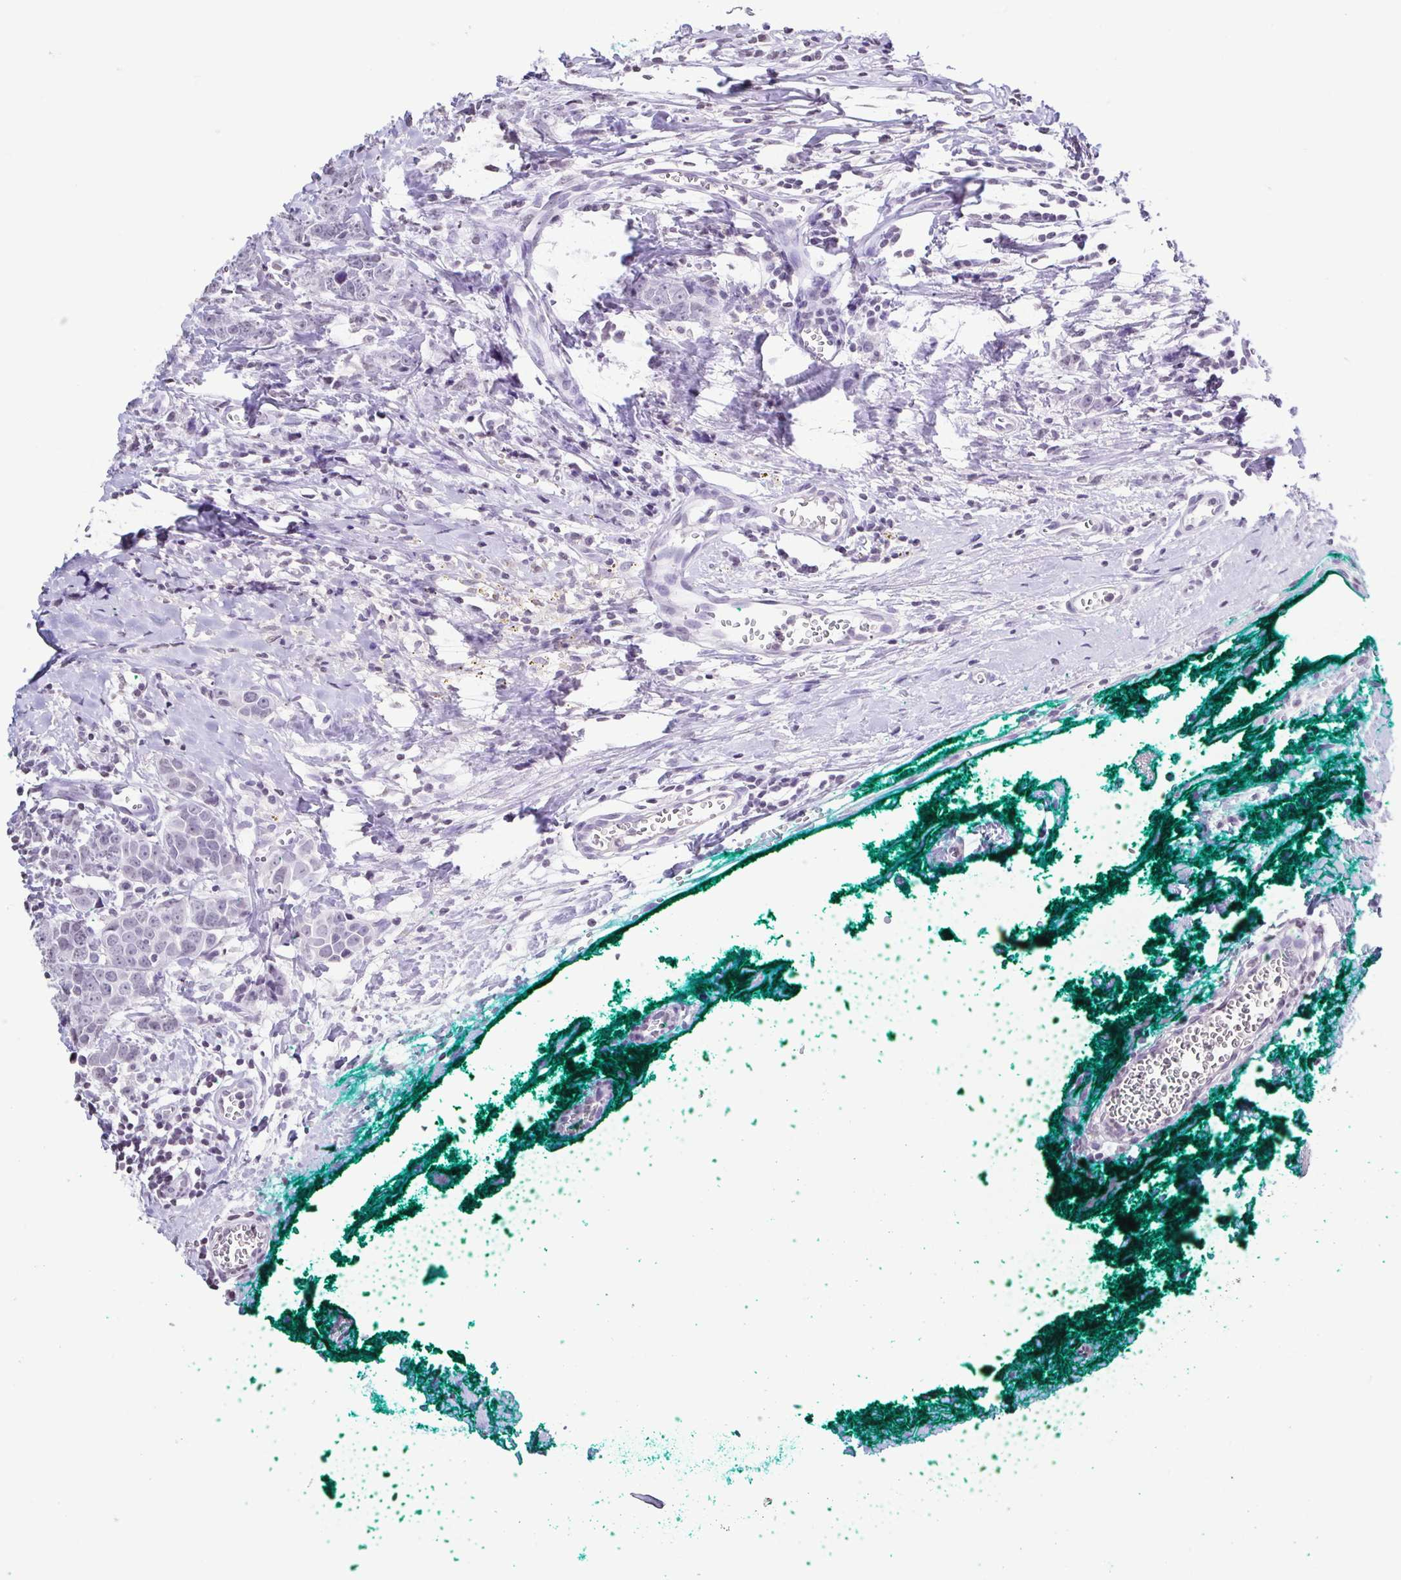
{"staining": {"intensity": "negative", "quantity": "none", "location": "none"}, "tissue": "breast cancer", "cell_type": "Tumor cells", "image_type": "cancer", "snomed": [{"axis": "morphology", "description": "Duct carcinoma"}, {"axis": "topography", "description": "Breast"}], "caption": "Tumor cells are negative for brown protein staining in breast invasive ductal carcinoma.", "gene": "VCY1B", "patient": {"sex": "female", "age": 80}}